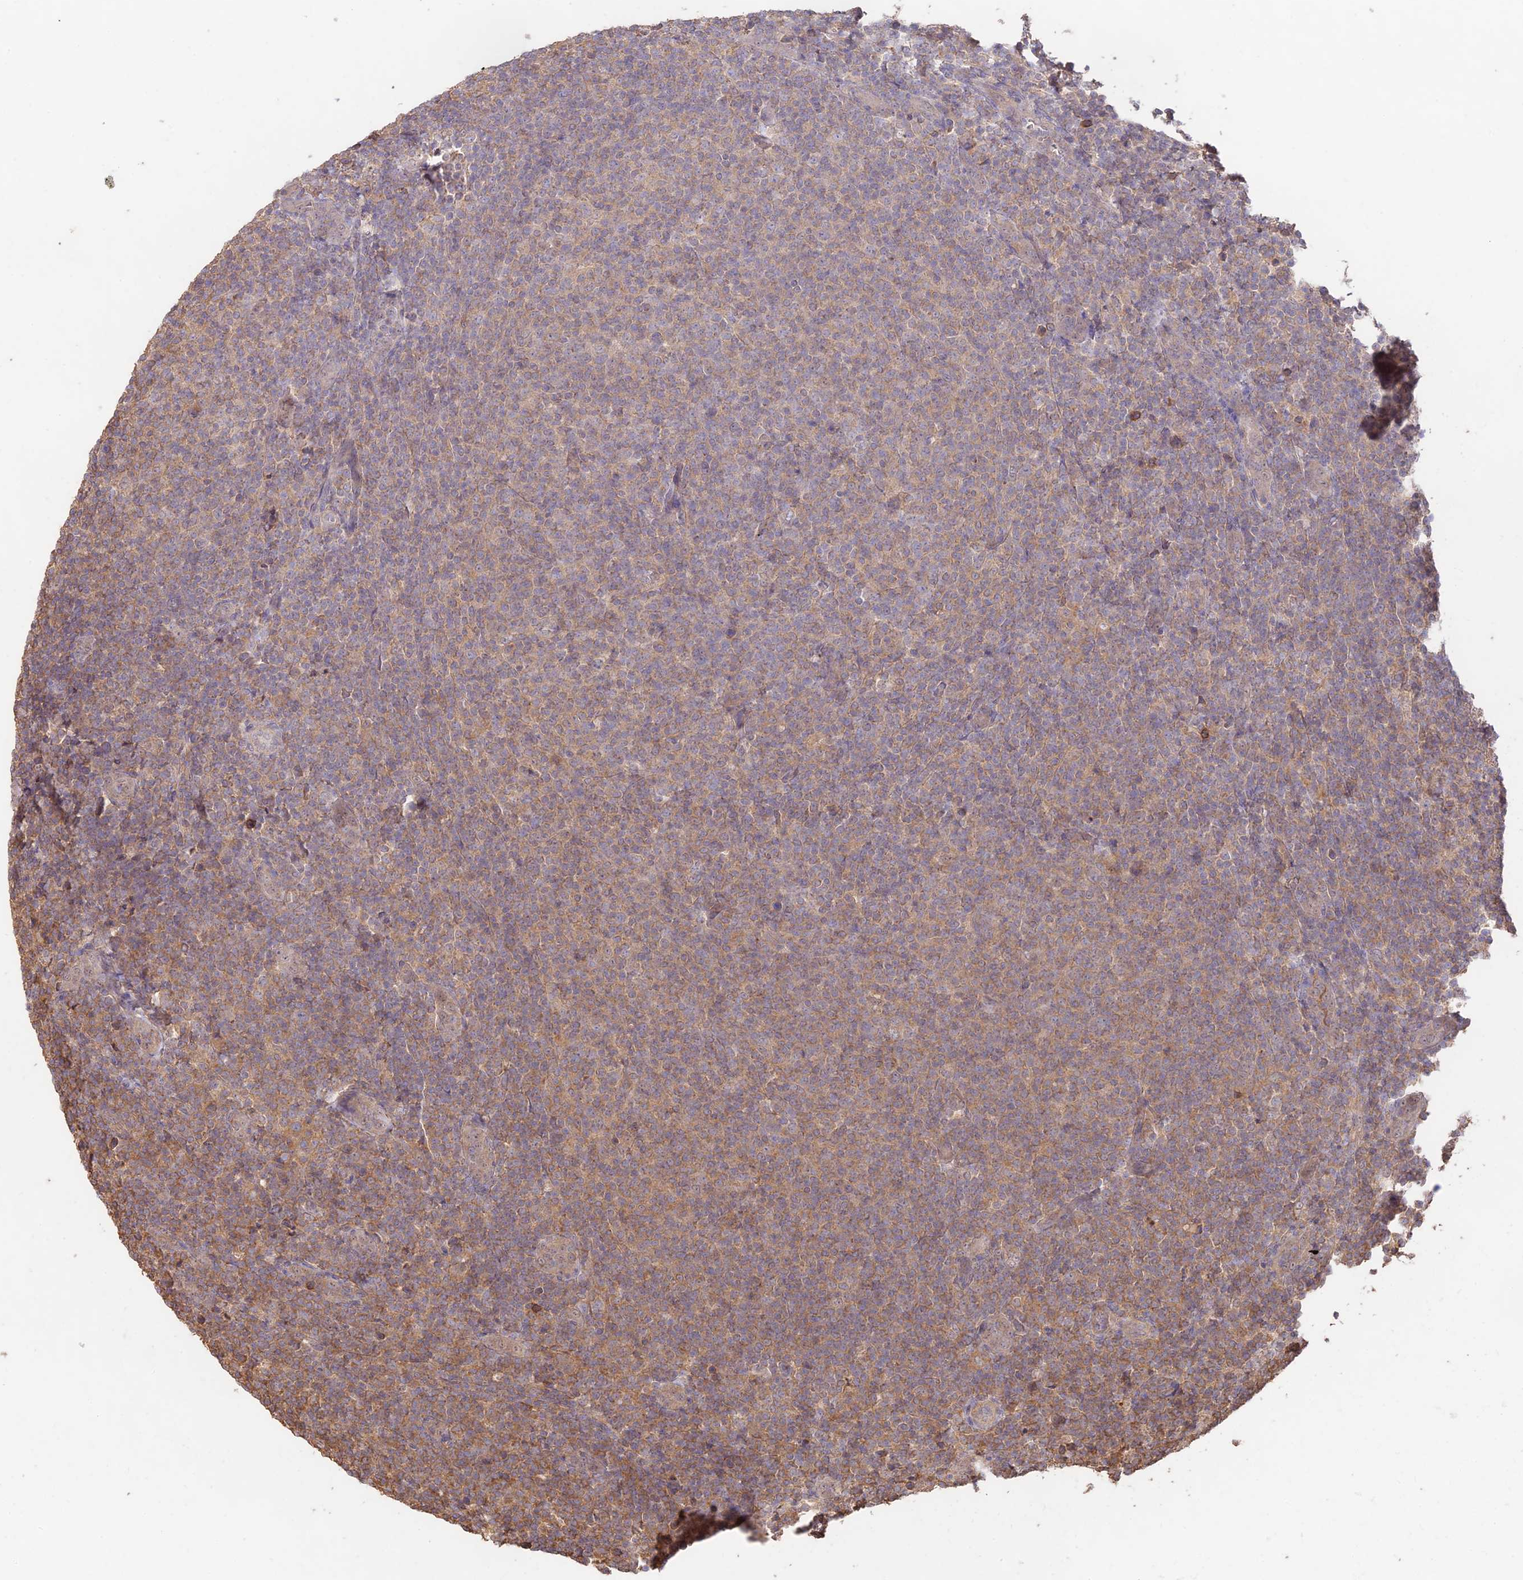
{"staining": {"intensity": "weak", "quantity": ">75%", "location": "cytoplasmic/membranous"}, "tissue": "lymphoma", "cell_type": "Tumor cells", "image_type": "cancer", "snomed": [{"axis": "morphology", "description": "Malignant lymphoma, non-Hodgkin's type, Low grade"}, {"axis": "topography", "description": "Lymph node"}], "caption": "This is a photomicrograph of immunohistochemistry (IHC) staining of lymphoma, which shows weak positivity in the cytoplasmic/membranous of tumor cells.", "gene": "CLCF1", "patient": {"sex": "male", "age": 66}}